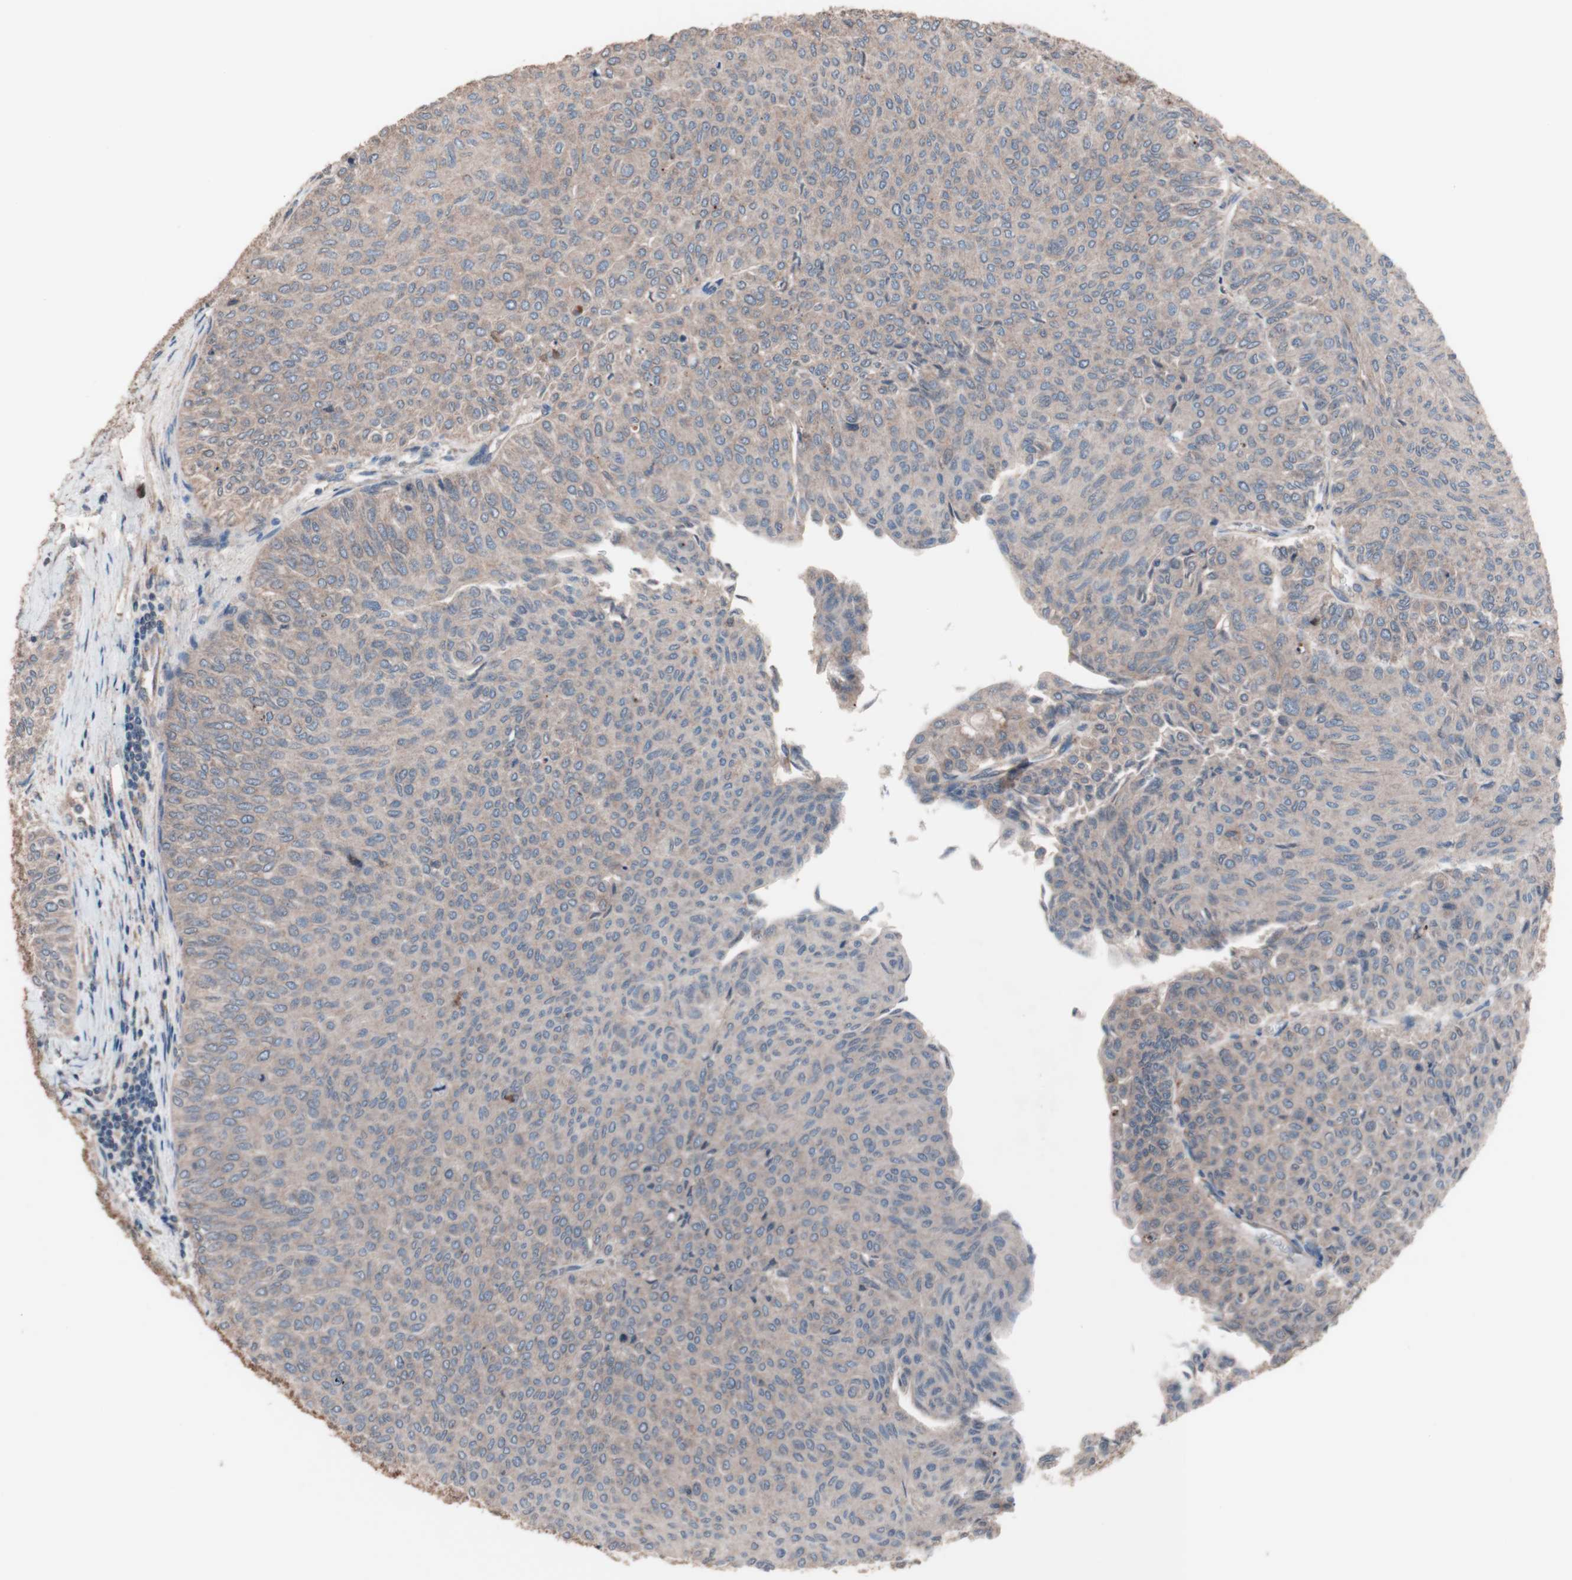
{"staining": {"intensity": "weak", "quantity": "25%-75%", "location": "cytoplasmic/membranous"}, "tissue": "urothelial cancer", "cell_type": "Tumor cells", "image_type": "cancer", "snomed": [{"axis": "morphology", "description": "Urothelial carcinoma, Low grade"}, {"axis": "topography", "description": "Urinary bladder"}], "caption": "A high-resolution image shows immunohistochemistry (IHC) staining of low-grade urothelial carcinoma, which shows weak cytoplasmic/membranous expression in about 25%-75% of tumor cells.", "gene": "ATG7", "patient": {"sex": "male", "age": 78}}